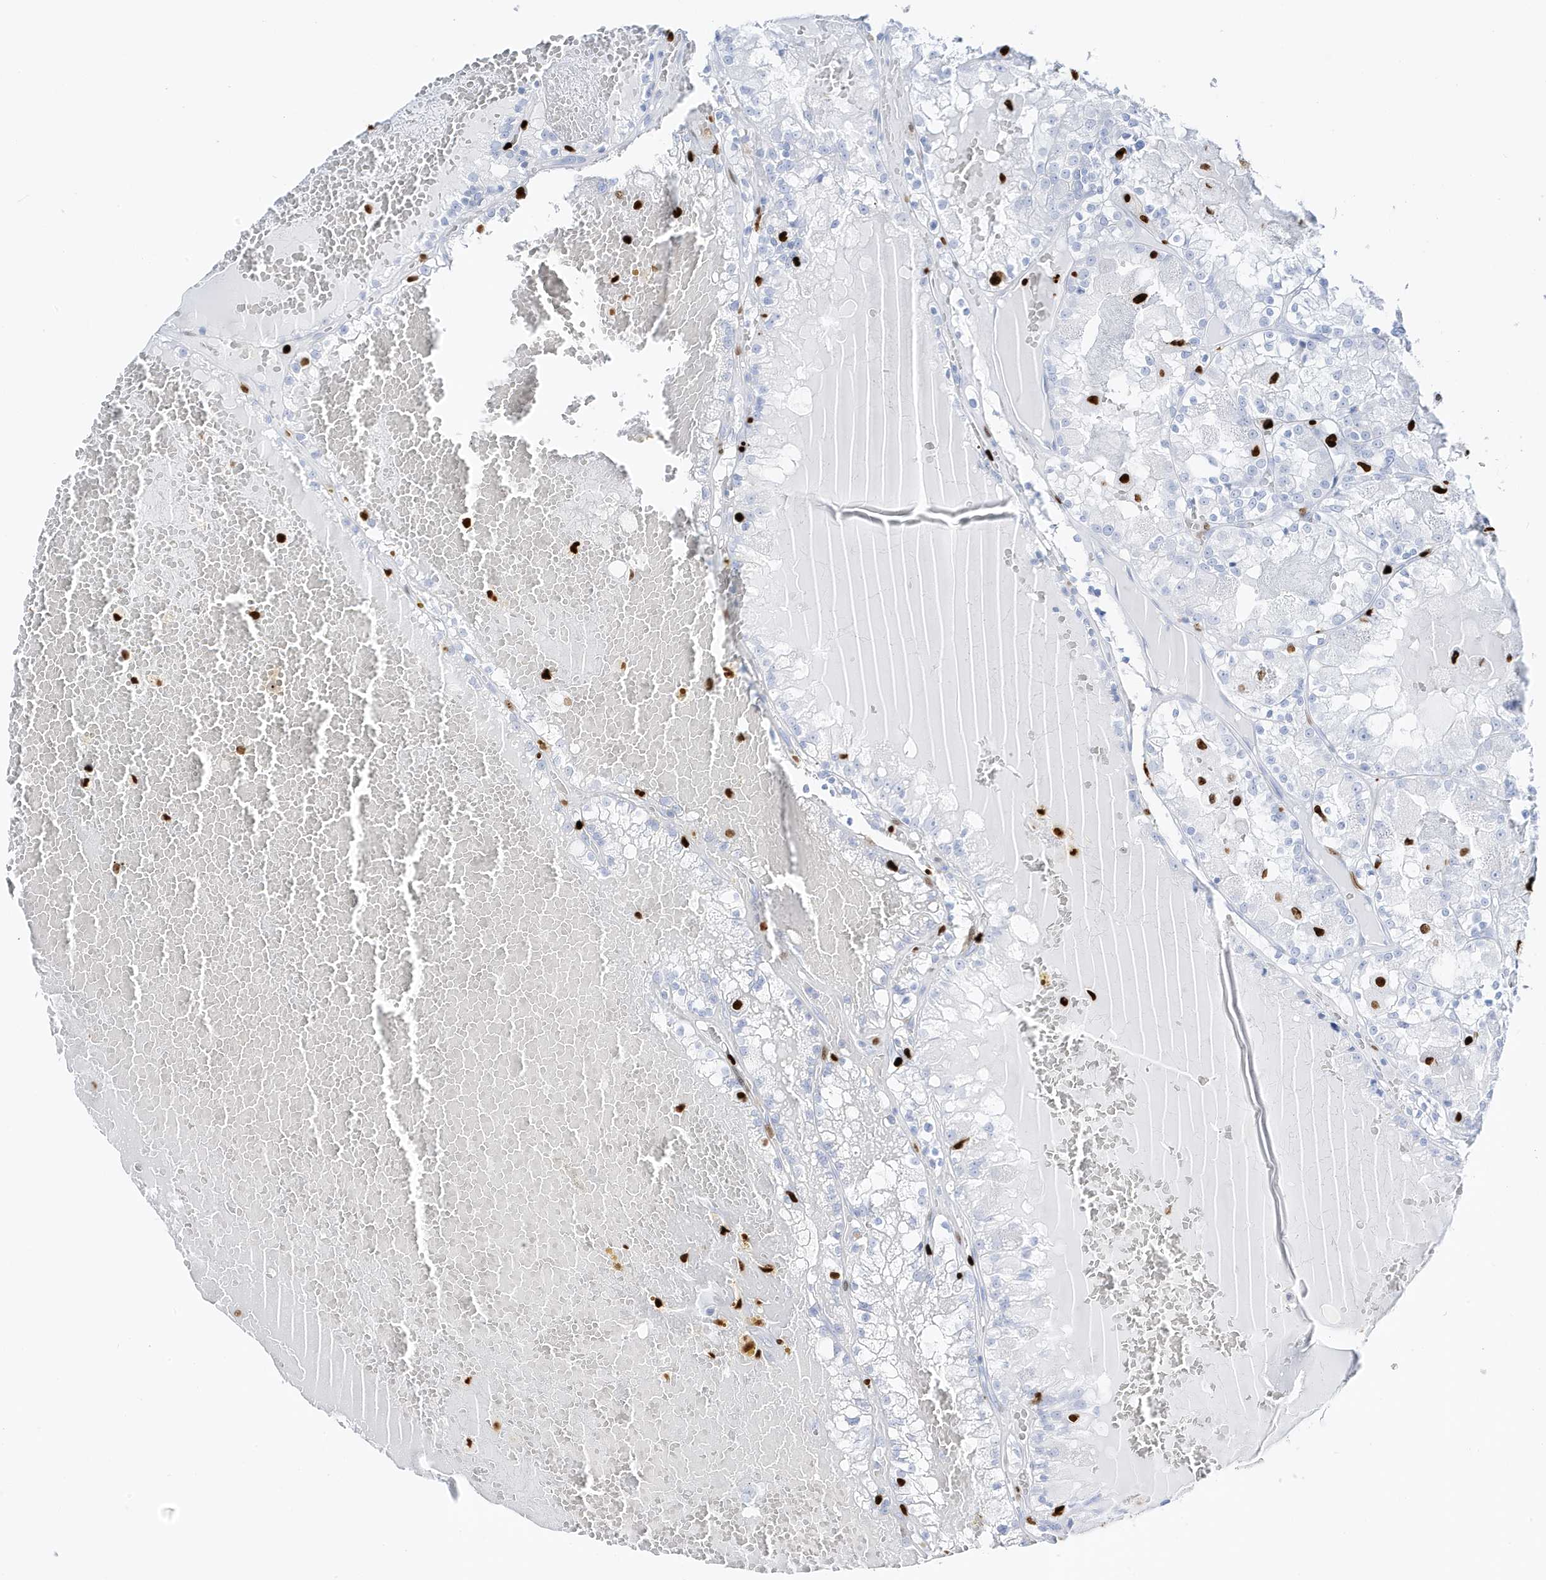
{"staining": {"intensity": "negative", "quantity": "none", "location": "none"}, "tissue": "renal cancer", "cell_type": "Tumor cells", "image_type": "cancer", "snomed": [{"axis": "morphology", "description": "Adenocarcinoma, NOS"}, {"axis": "topography", "description": "Kidney"}], "caption": "Tumor cells show no significant protein staining in adenocarcinoma (renal). Brightfield microscopy of IHC stained with DAB (3,3'-diaminobenzidine) (brown) and hematoxylin (blue), captured at high magnification.", "gene": "MNDA", "patient": {"sex": "female", "age": 56}}